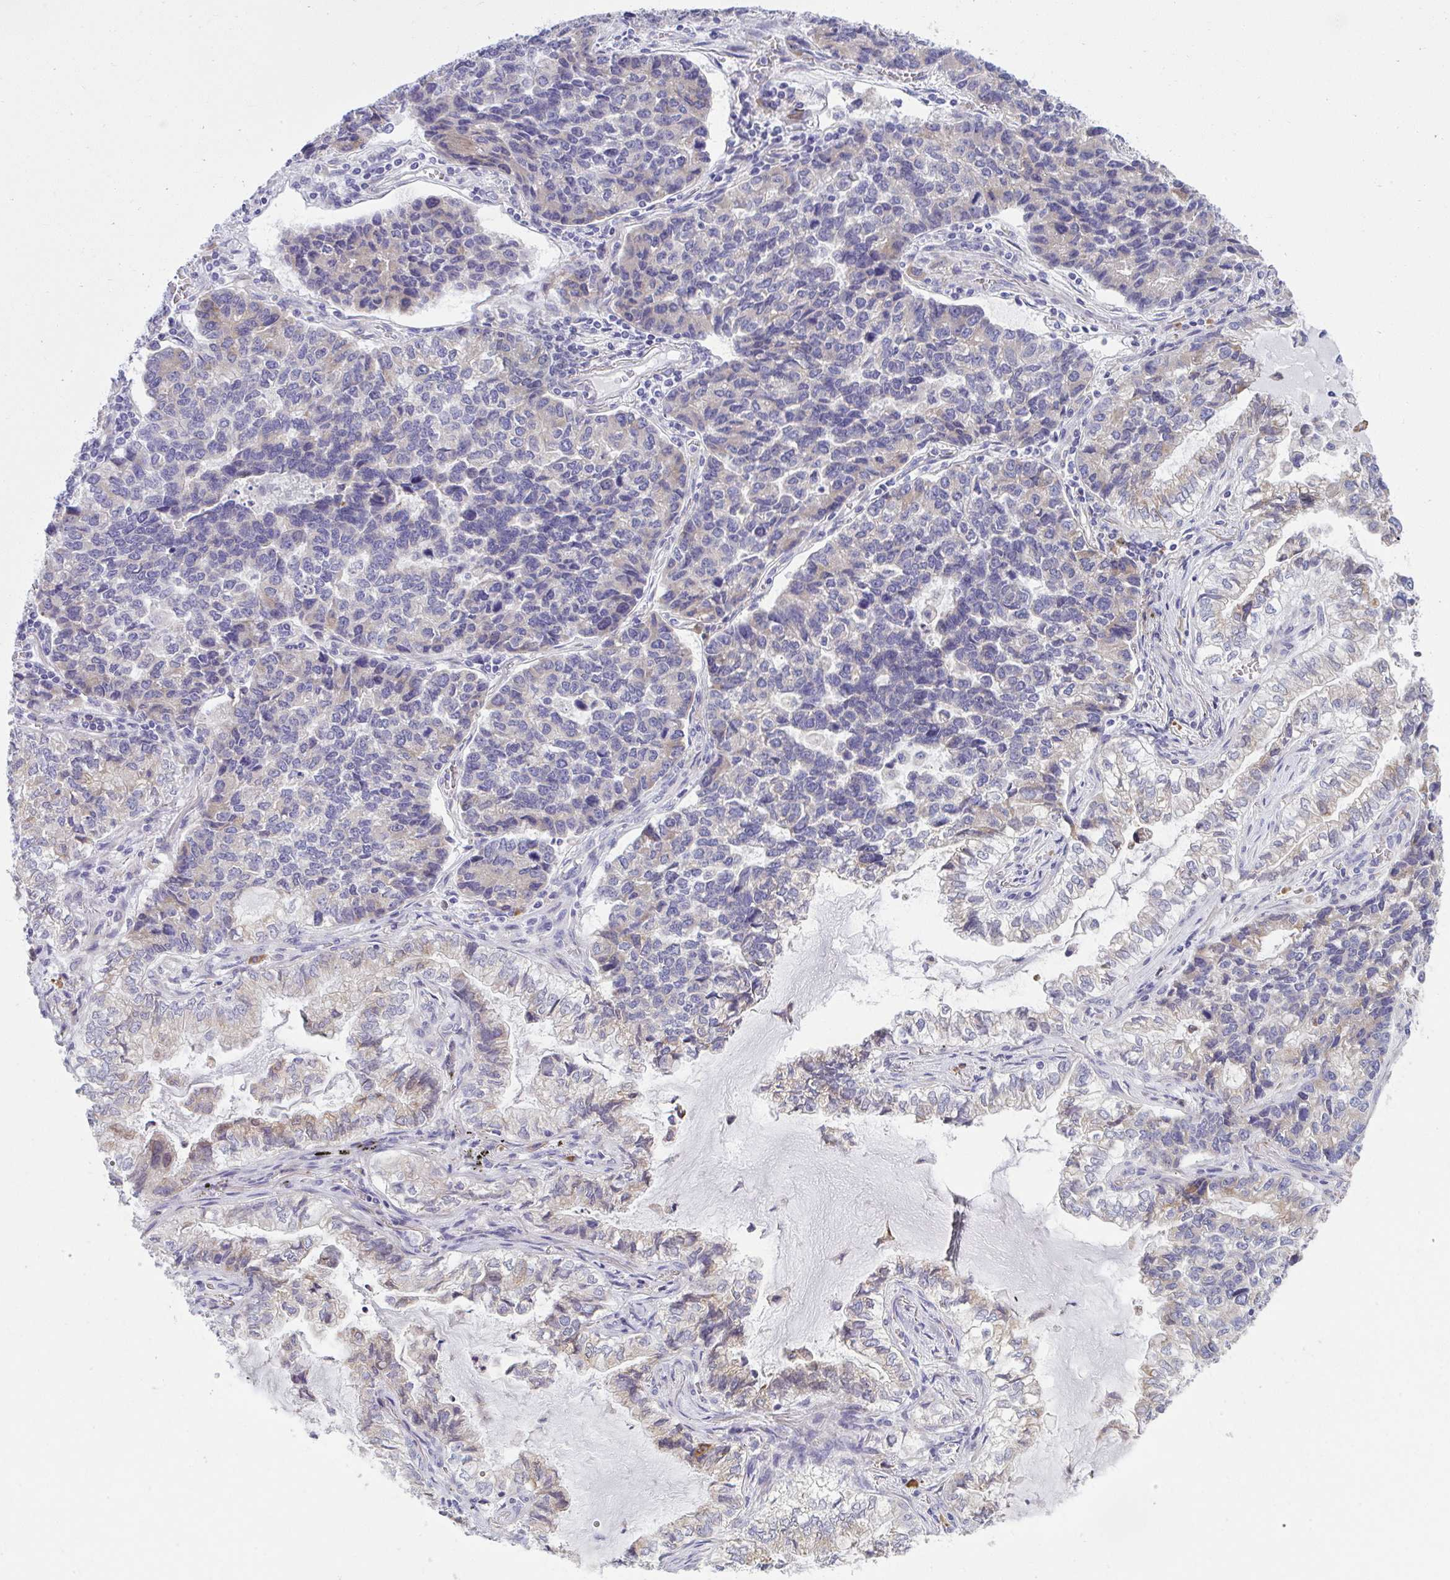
{"staining": {"intensity": "negative", "quantity": "none", "location": "none"}, "tissue": "lung cancer", "cell_type": "Tumor cells", "image_type": "cancer", "snomed": [{"axis": "morphology", "description": "Adenocarcinoma, NOS"}, {"axis": "topography", "description": "Lymph node"}, {"axis": "topography", "description": "Lung"}], "caption": "Lung cancer was stained to show a protein in brown. There is no significant positivity in tumor cells.", "gene": "FASLG", "patient": {"sex": "male", "age": 66}}